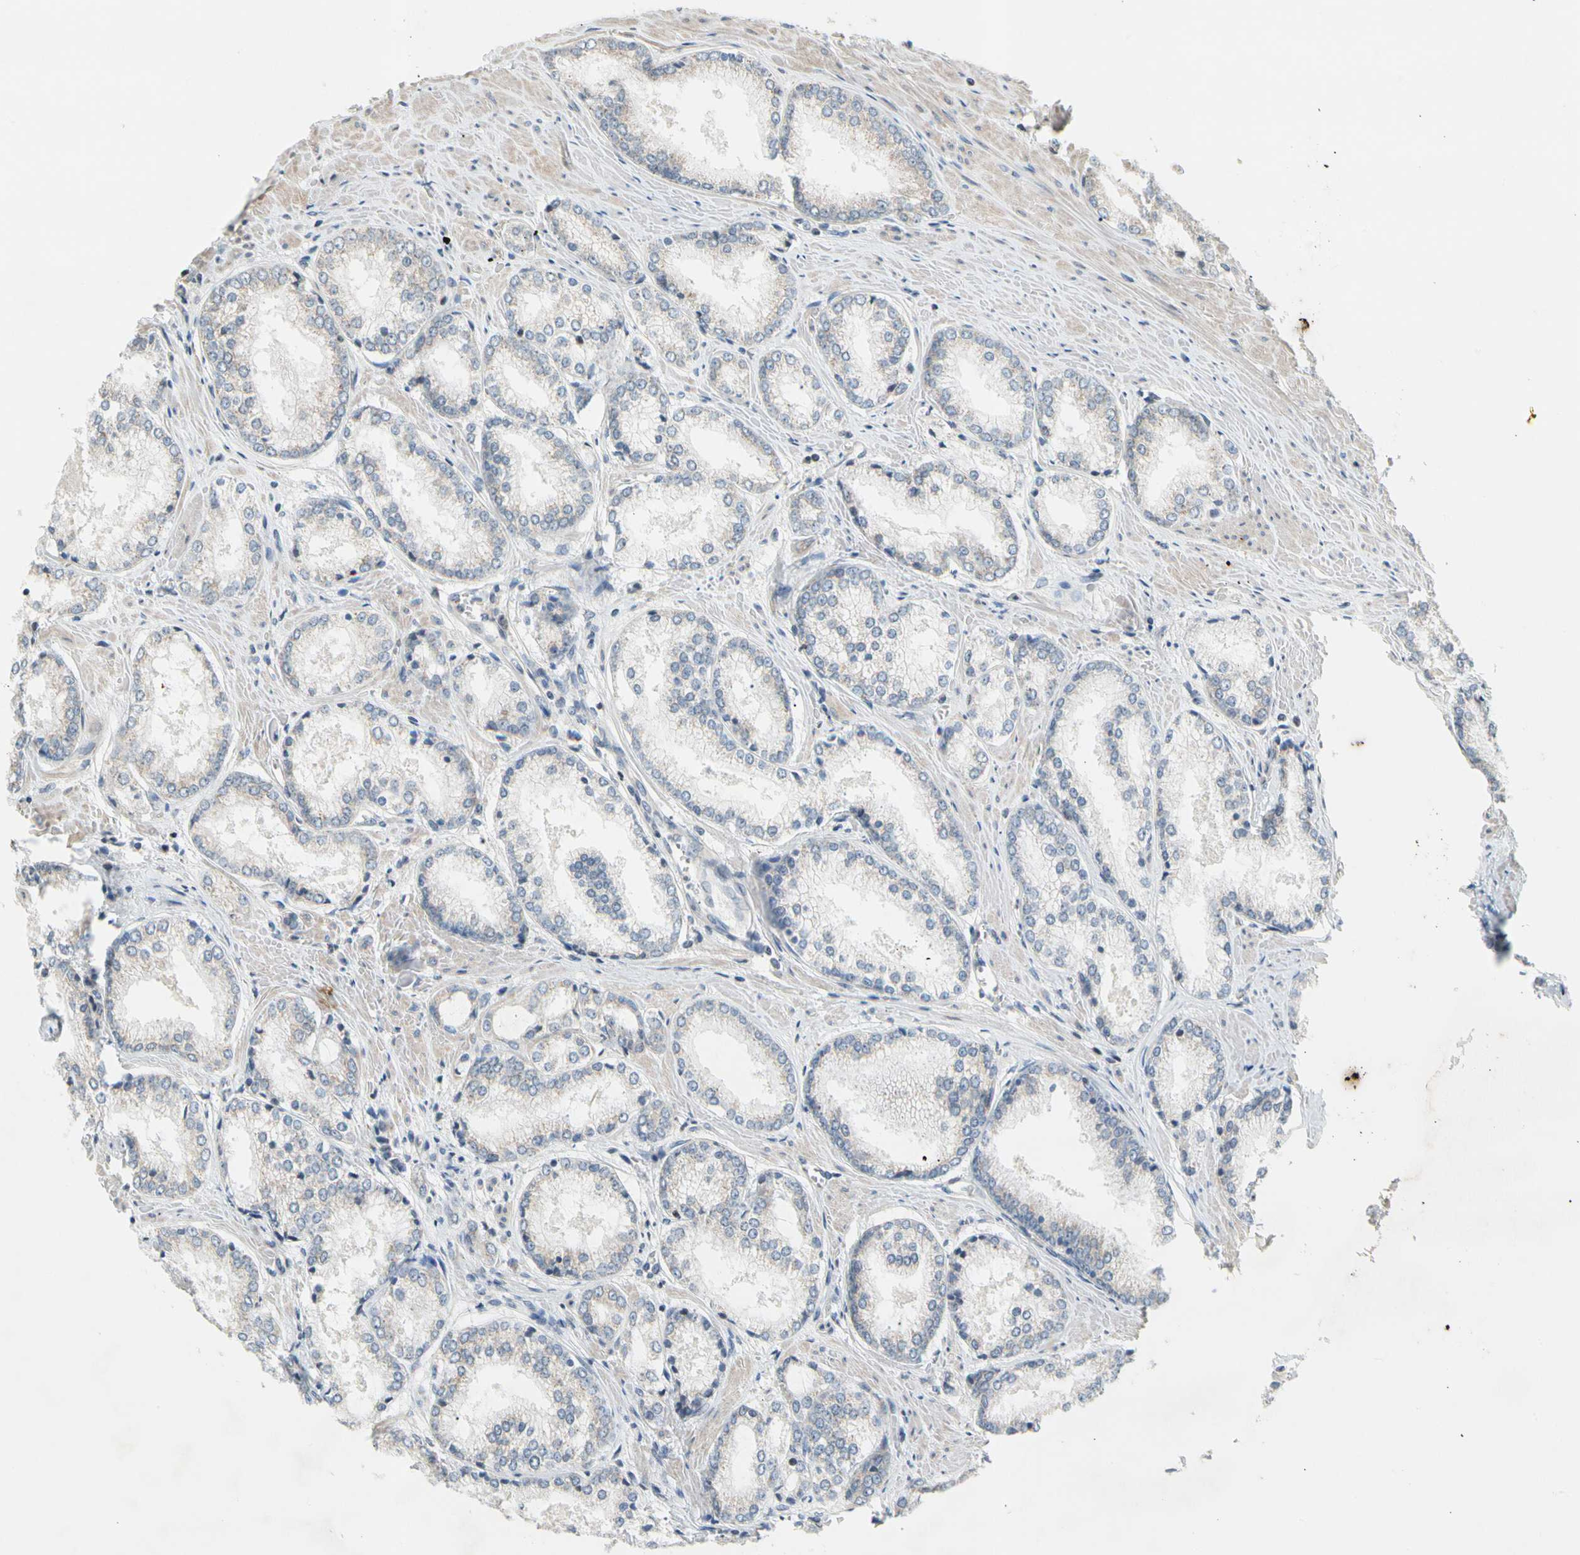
{"staining": {"intensity": "negative", "quantity": "none", "location": "none"}, "tissue": "prostate cancer", "cell_type": "Tumor cells", "image_type": "cancer", "snomed": [{"axis": "morphology", "description": "Adenocarcinoma, Low grade"}, {"axis": "topography", "description": "Prostate"}], "caption": "Immunohistochemistry micrograph of neoplastic tissue: low-grade adenocarcinoma (prostate) stained with DAB (3,3'-diaminobenzidine) exhibits no significant protein positivity in tumor cells.", "gene": "SOX30", "patient": {"sex": "male", "age": 64}}